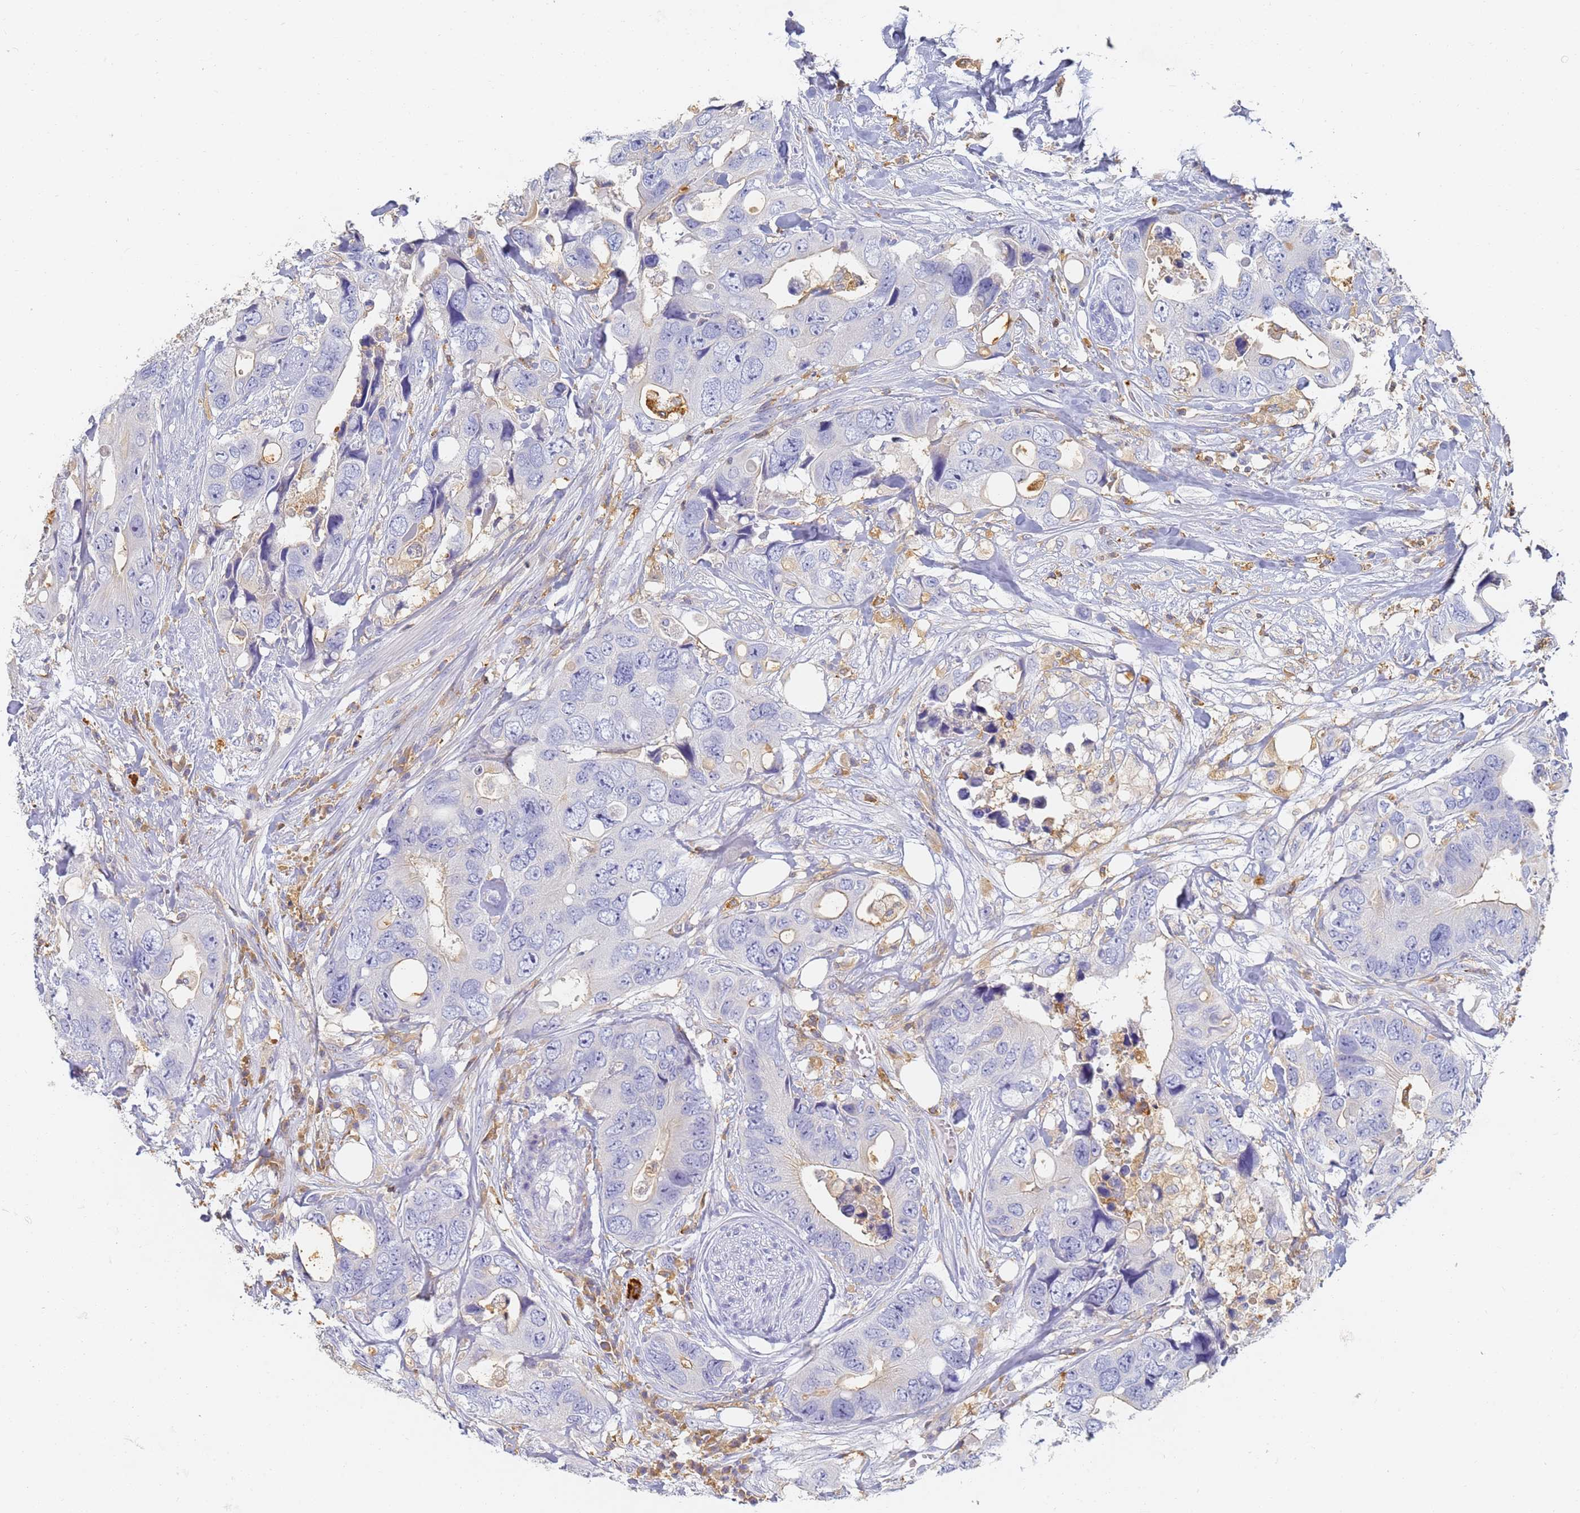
{"staining": {"intensity": "negative", "quantity": "none", "location": "none"}, "tissue": "colorectal cancer", "cell_type": "Tumor cells", "image_type": "cancer", "snomed": [{"axis": "morphology", "description": "Adenocarcinoma, NOS"}, {"axis": "topography", "description": "Rectum"}], "caption": "There is no significant expression in tumor cells of colorectal adenocarcinoma. Brightfield microscopy of immunohistochemistry (IHC) stained with DAB (brown) and hematoxylin (blue), captured at high magnification.", "gene": "BIN2", "patient": {"sex": "male", "age": 57}}